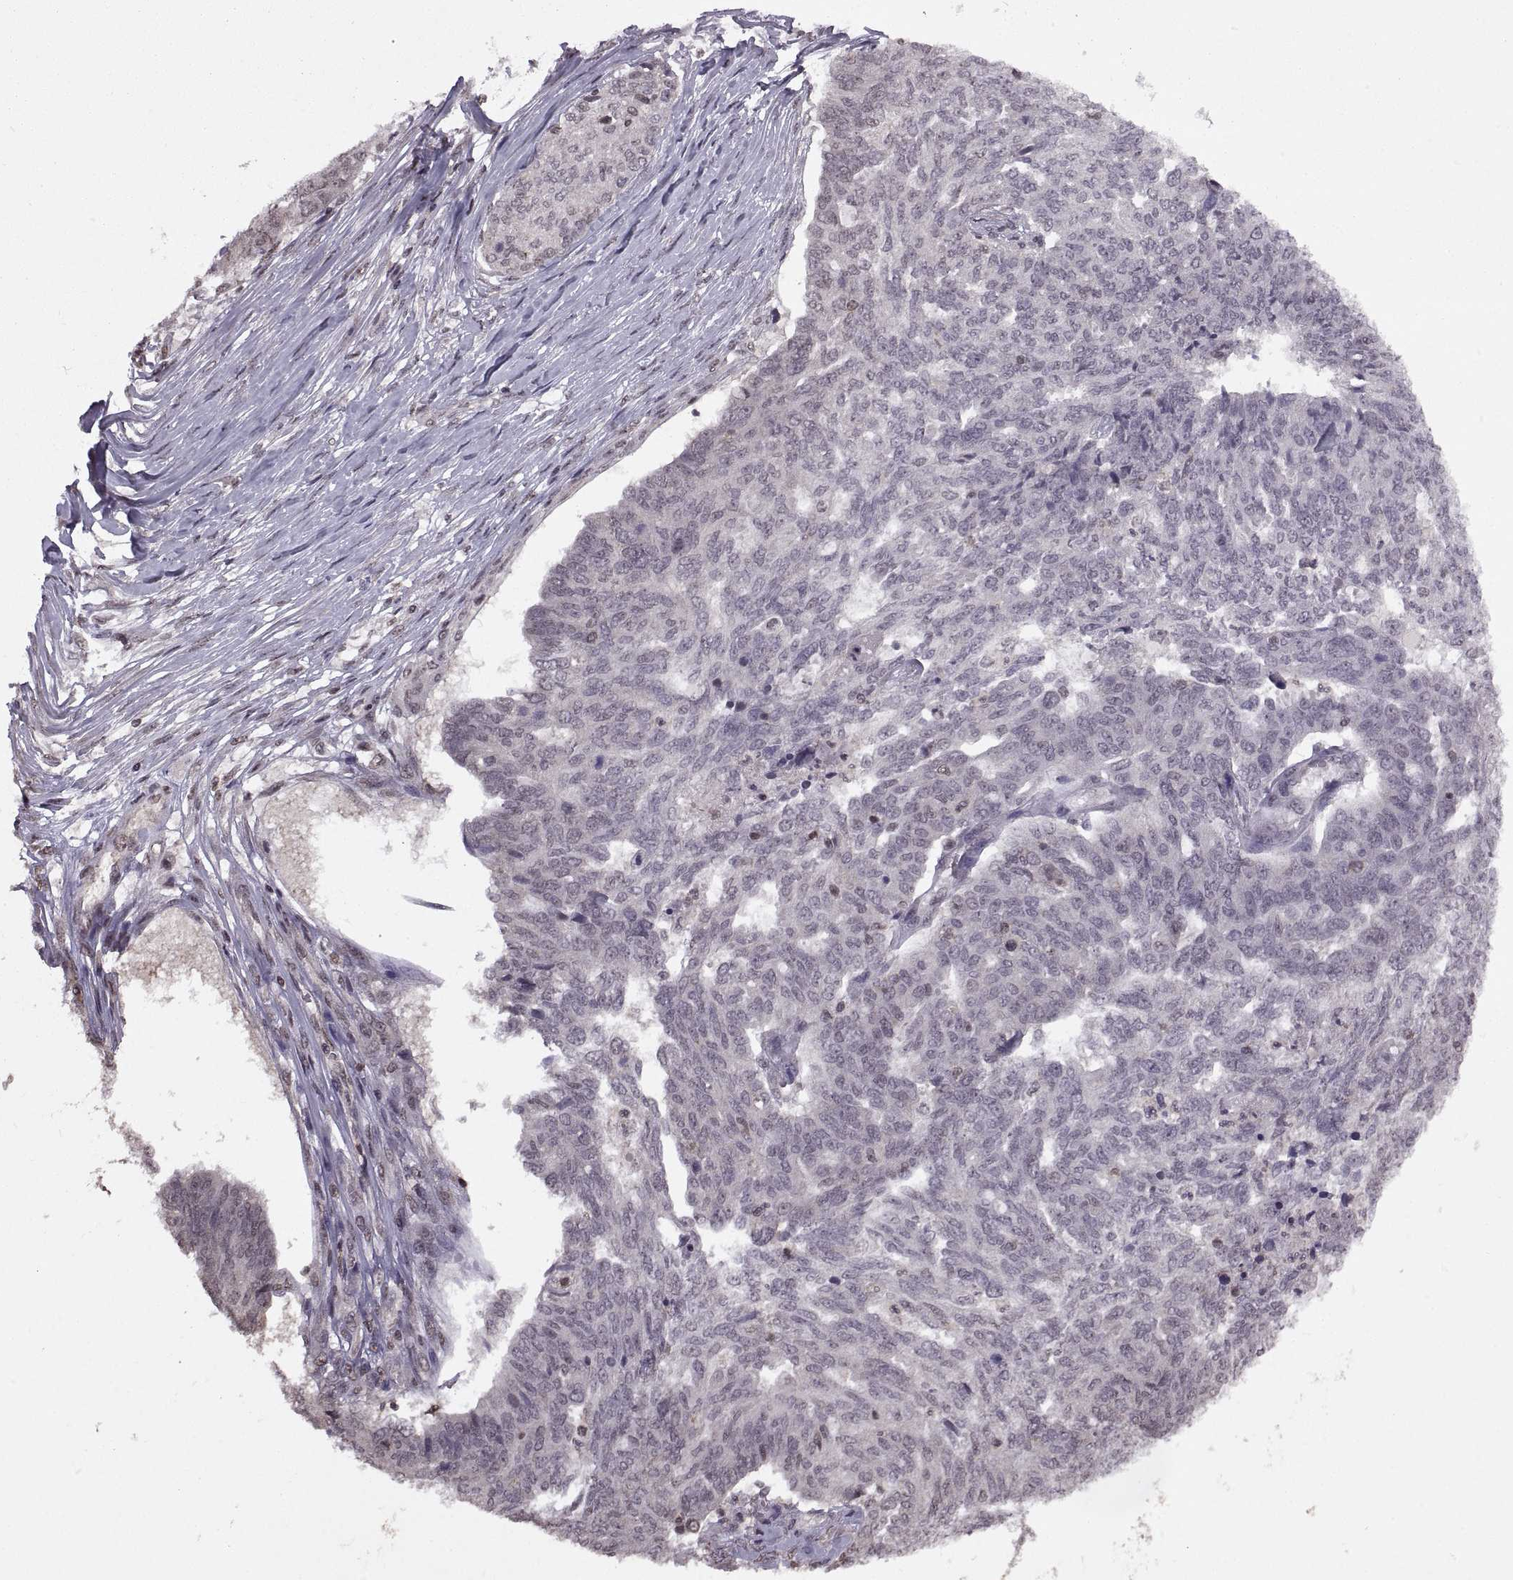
{"staining": {"intensity": "negative", "quantity": "none", "location": "none"}, "tissue": "ovarian cancer", "cell_type": "Tumor cells", "image_type": "cancer", "snomed": [{"axis": "morphology", "description": "Cystadenocarcinoma, serous, NOS"}, {"axis": "topography", "description": "Ovary"}], "caption": "Immunohistochemistry micrograph of human ovarian serous cystadenocarcinoma stained for a protein (brown), which exhibits no expression in tumor cells.", "gene": "INTS3", "patient": {"sex": "female", "age": 67}}